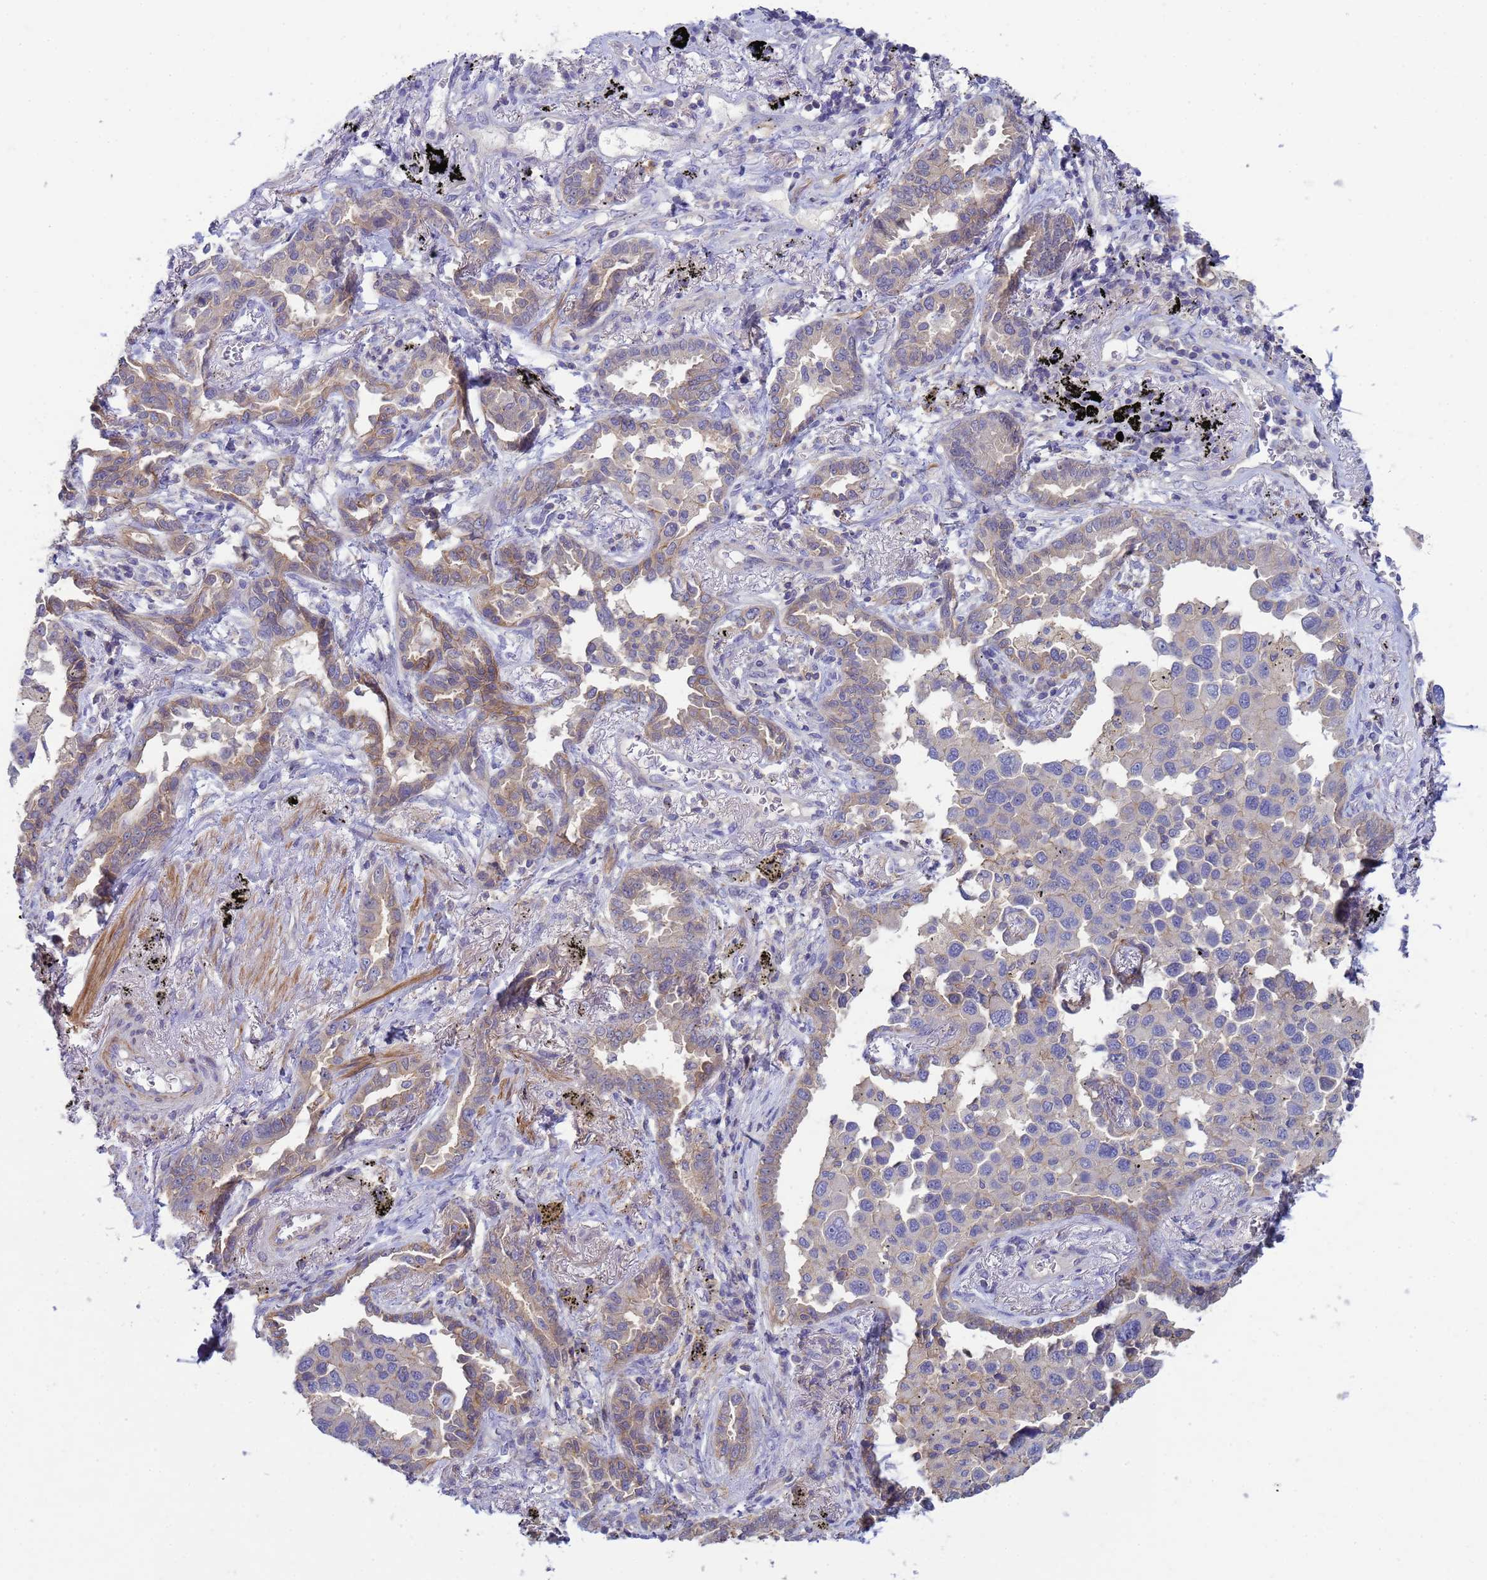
{"staining": {"intensity": "weak", "quantity": "25%-75%", "location": "cytoplasmic/membranous"}, "tissue": "lung cancer", "cell_type": "Tumor cells", "image_type": "cancer", "snomed": [{"axis": "morphology", "description": "Adenocarcinoma, NOS"}, {"axis": "topography", "description": "Lung"}], "caption": "Immunohistochemical staining of human lung cancer (adenocarcinoma) demonstrates weak cytoplasmic/membranous protein staining in about 25%-75% of tumor cells. The protein is shown in brown color, while the nuclei are stained blue.", "gene": "KLHL13", "patient": {"sex": "male", "age": 67}}